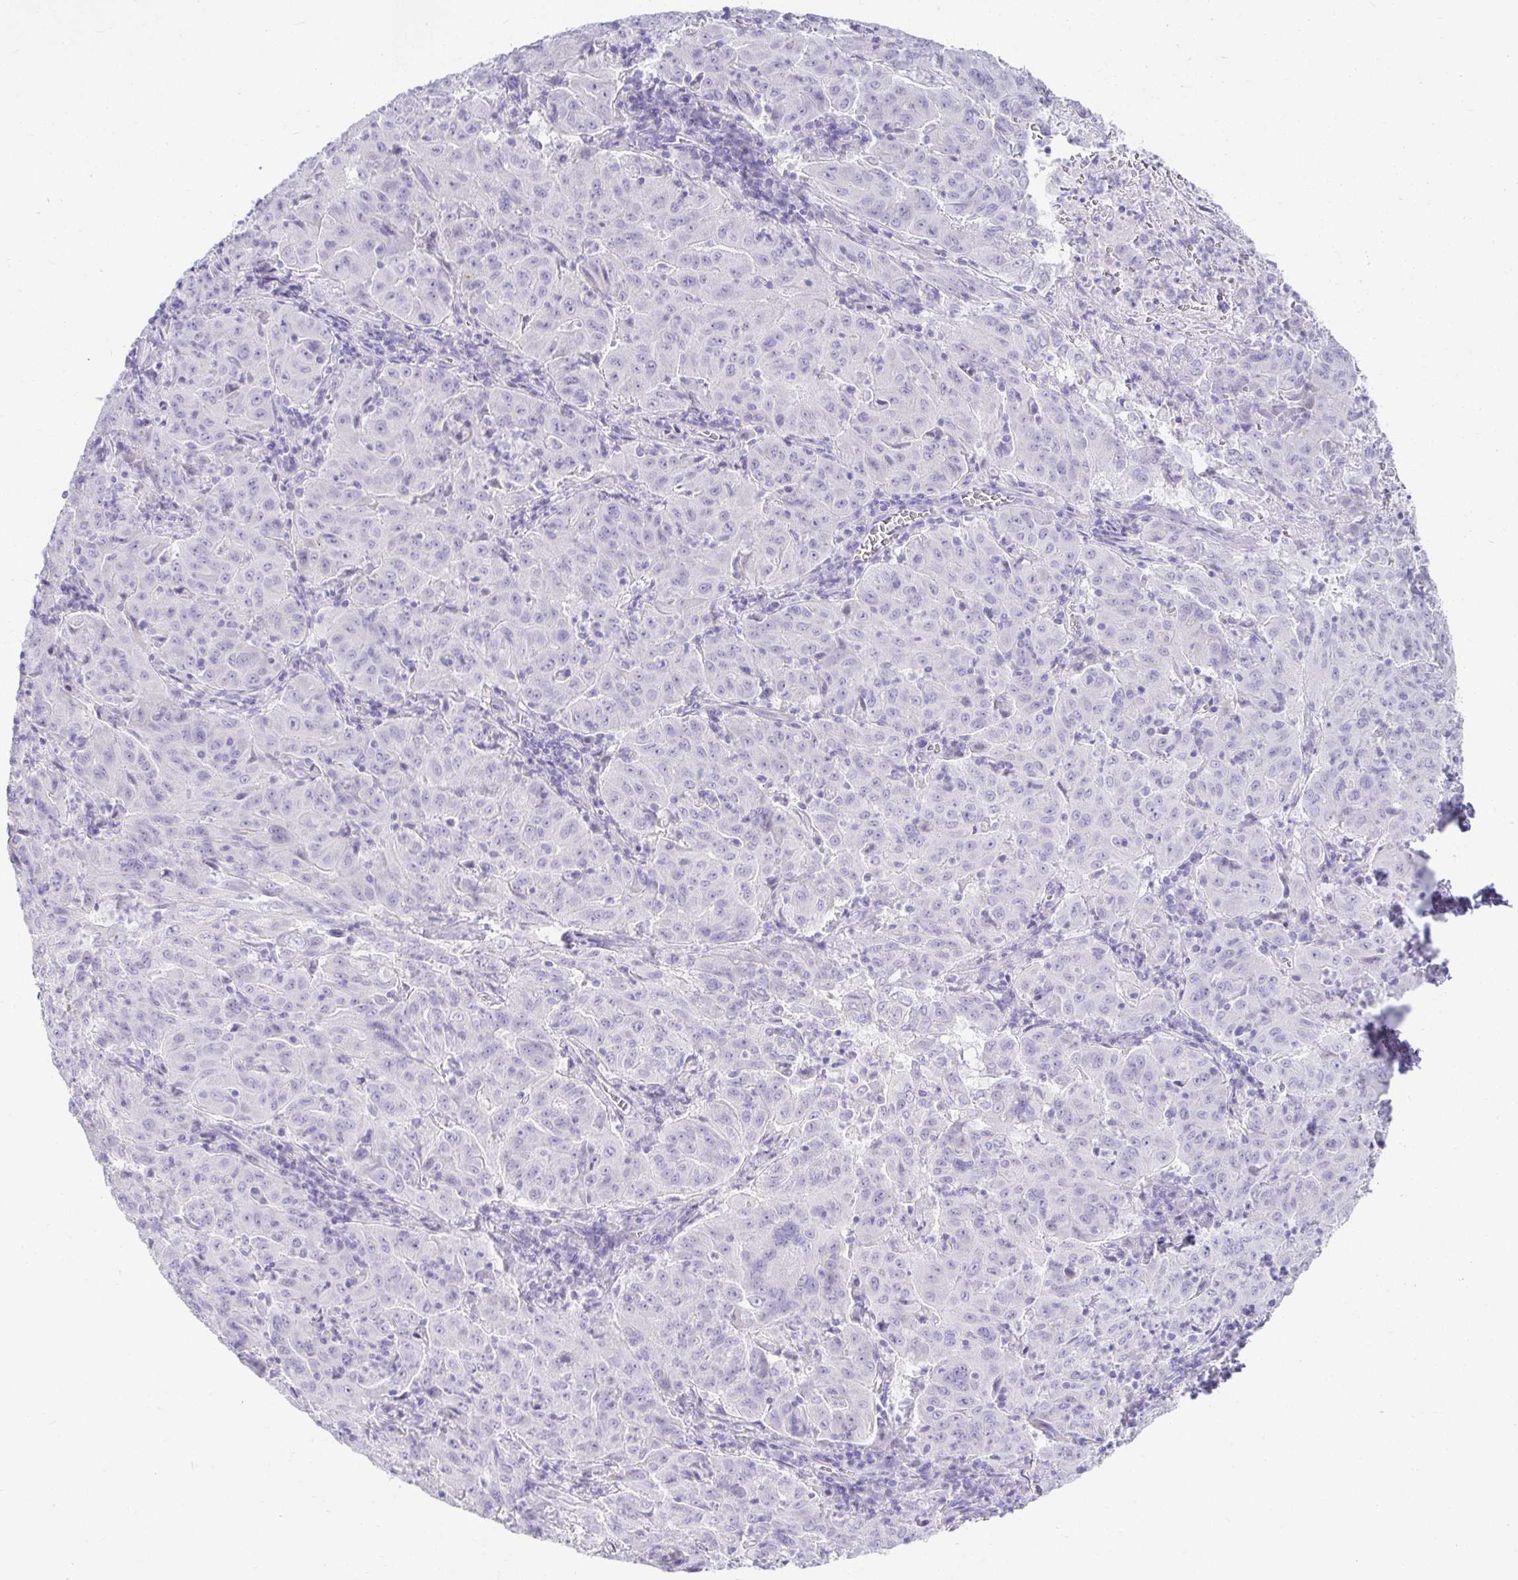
{"staining": {"intensity": "negative", "quantity": "none", "location": "none"}, "tissue": "pancreatic cancer", "cell_type": "Tumor cells", "image_type": "cancer", "snomed": [{"axis": "morphology", "description": "Adenocarcinoma, NOS"}, {"axis": "topography", "description": "Pancreas"}], "caption": "The immunohistochemistry (IHC) histopathology image has no significant positivity in tumor cells of pancreatic adenocarcinoma tissue.", "gene": "CHAT", "patient": {"sex": "male", "age": 63}}